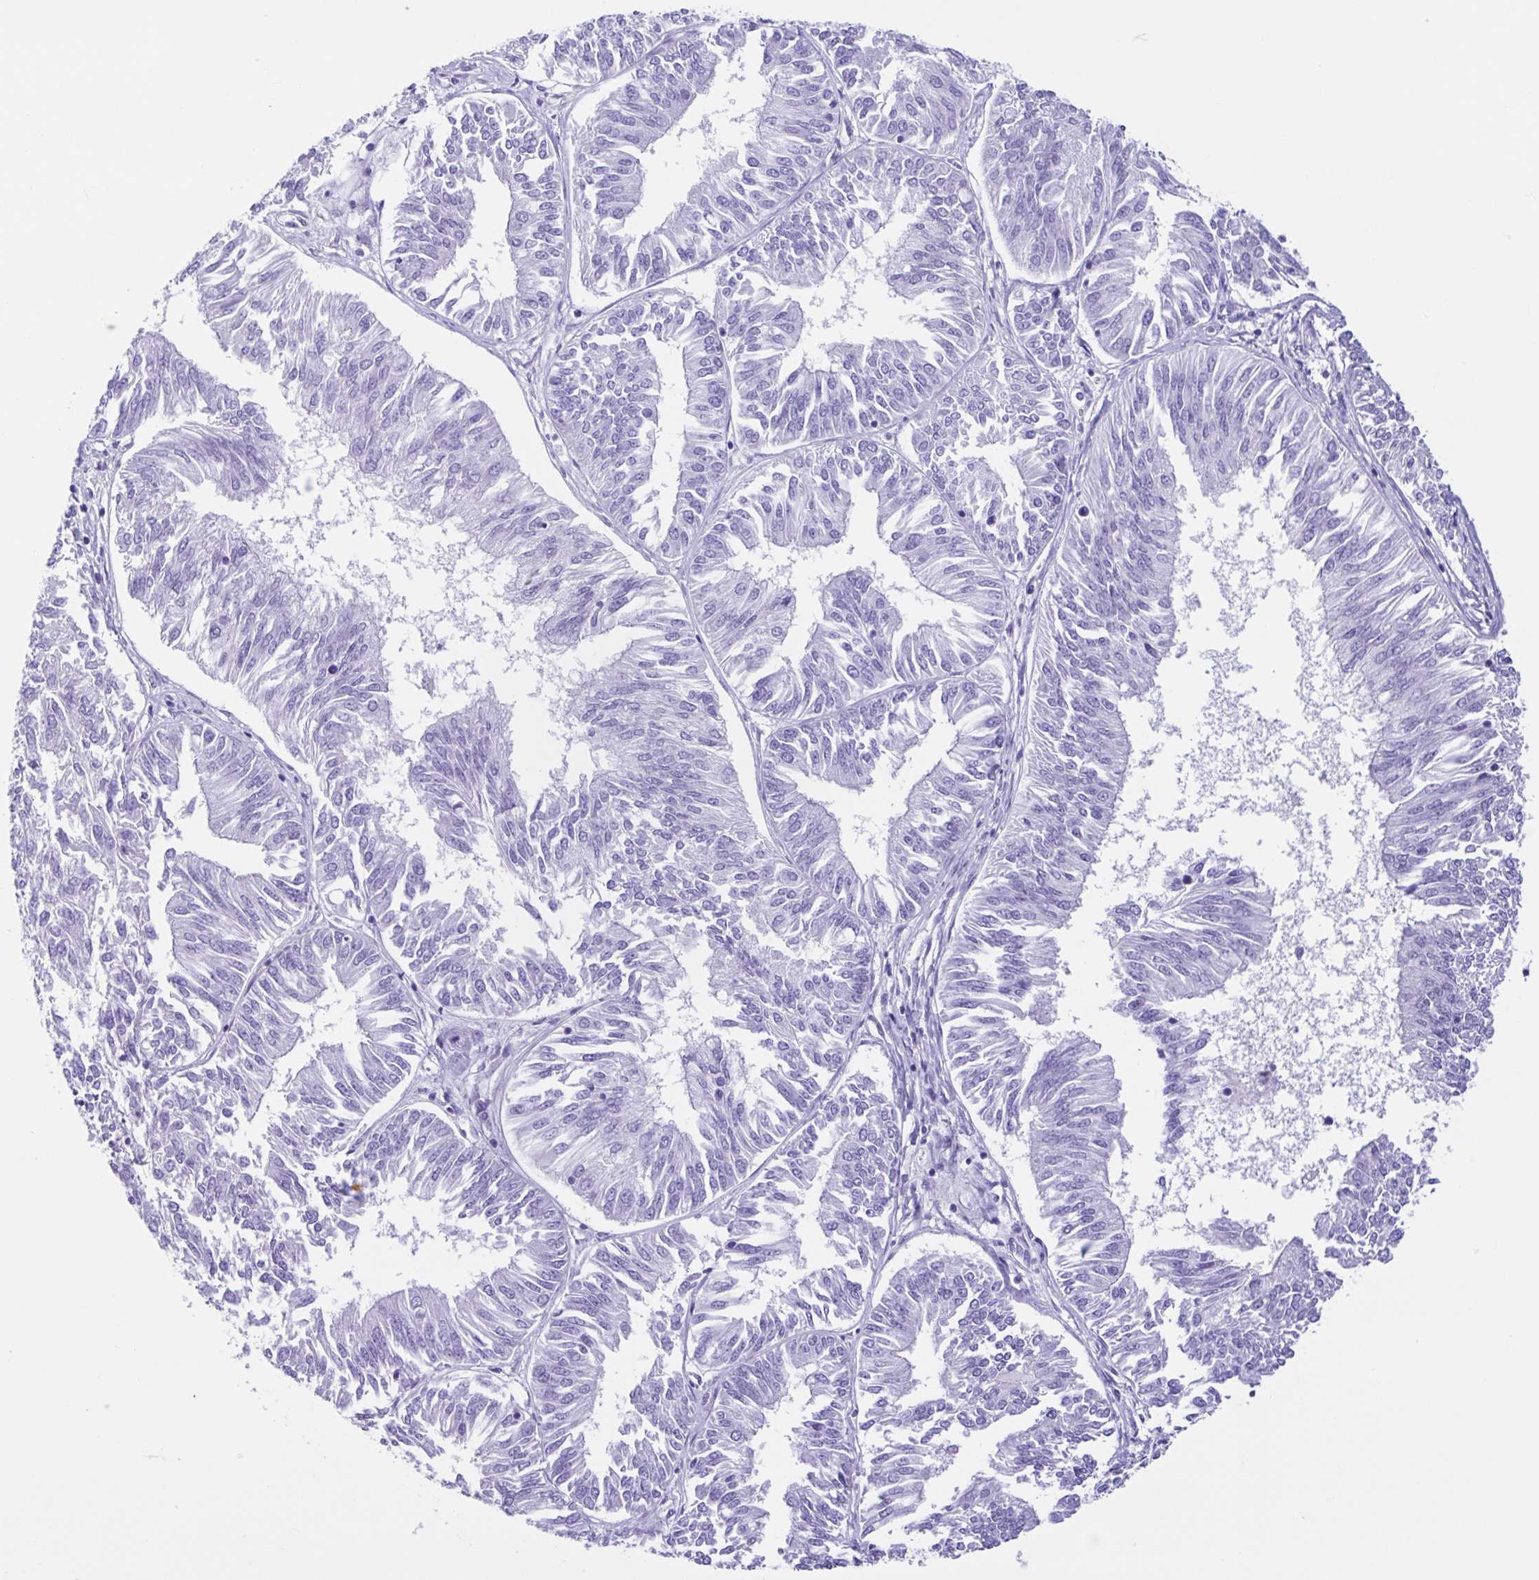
{"staining": {"intensity": "negative", "quantity": "none", "location": "none"}, "tissue": "endometrial cancer", "cell_type": "Tumor cells", "image_type": "cancer", "snomed": [{"axis": "morphology", "description": "Adenocarcinoma, NOS"}, {"axis": "topography", "description": "Endometrium"}], "caption": "High power microscopy photomicrograph of an immunohistochemistry image of endometrial cancer (adenocarcinoma), revealing no significant expression in tumor cells.", "gene": "CYP11B1", "patient": {"sex": "female", "age": 58}}